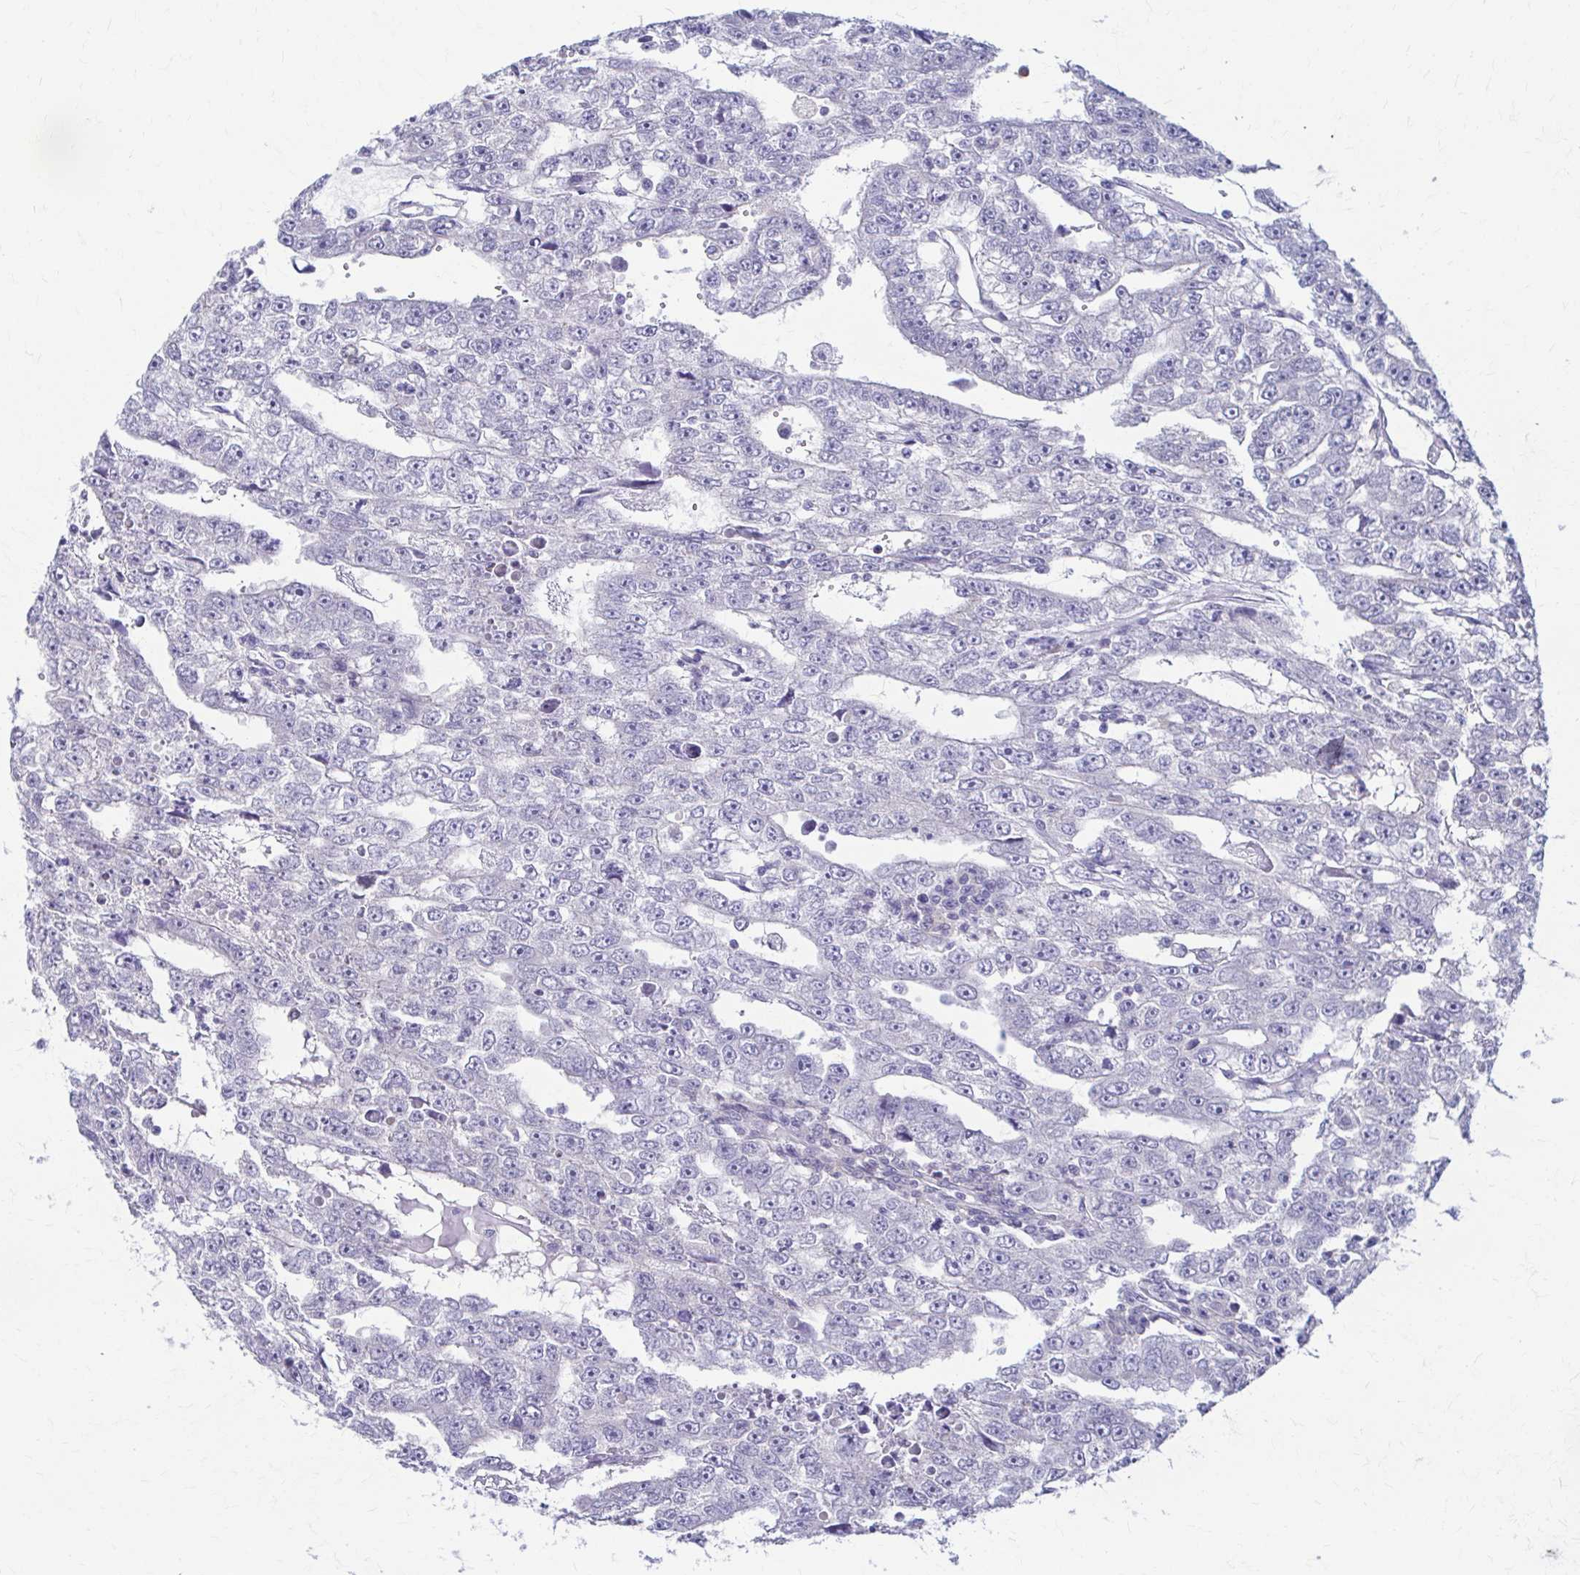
{"staining": {"intensity": "negative", "quantity": "none", "location": "none"}, "tissue": "testis cancer", "cell_type": "Tumor cells", "image_type": "cancer", "snomed": [{"axis": "morphology", "description": "Carcinoma, Embryonal, NOS"}, {"axis": "topography", "description": "Testis"}], "caption": "An IHC photomicrograph of testis cancer (embryonal carcinoma) is shown. There is no staining in tumor cells of testis cancer (embryonal carcinoma).", "gene": "PIK3AP1", "patient": {"sex": "male", "age": 20}}